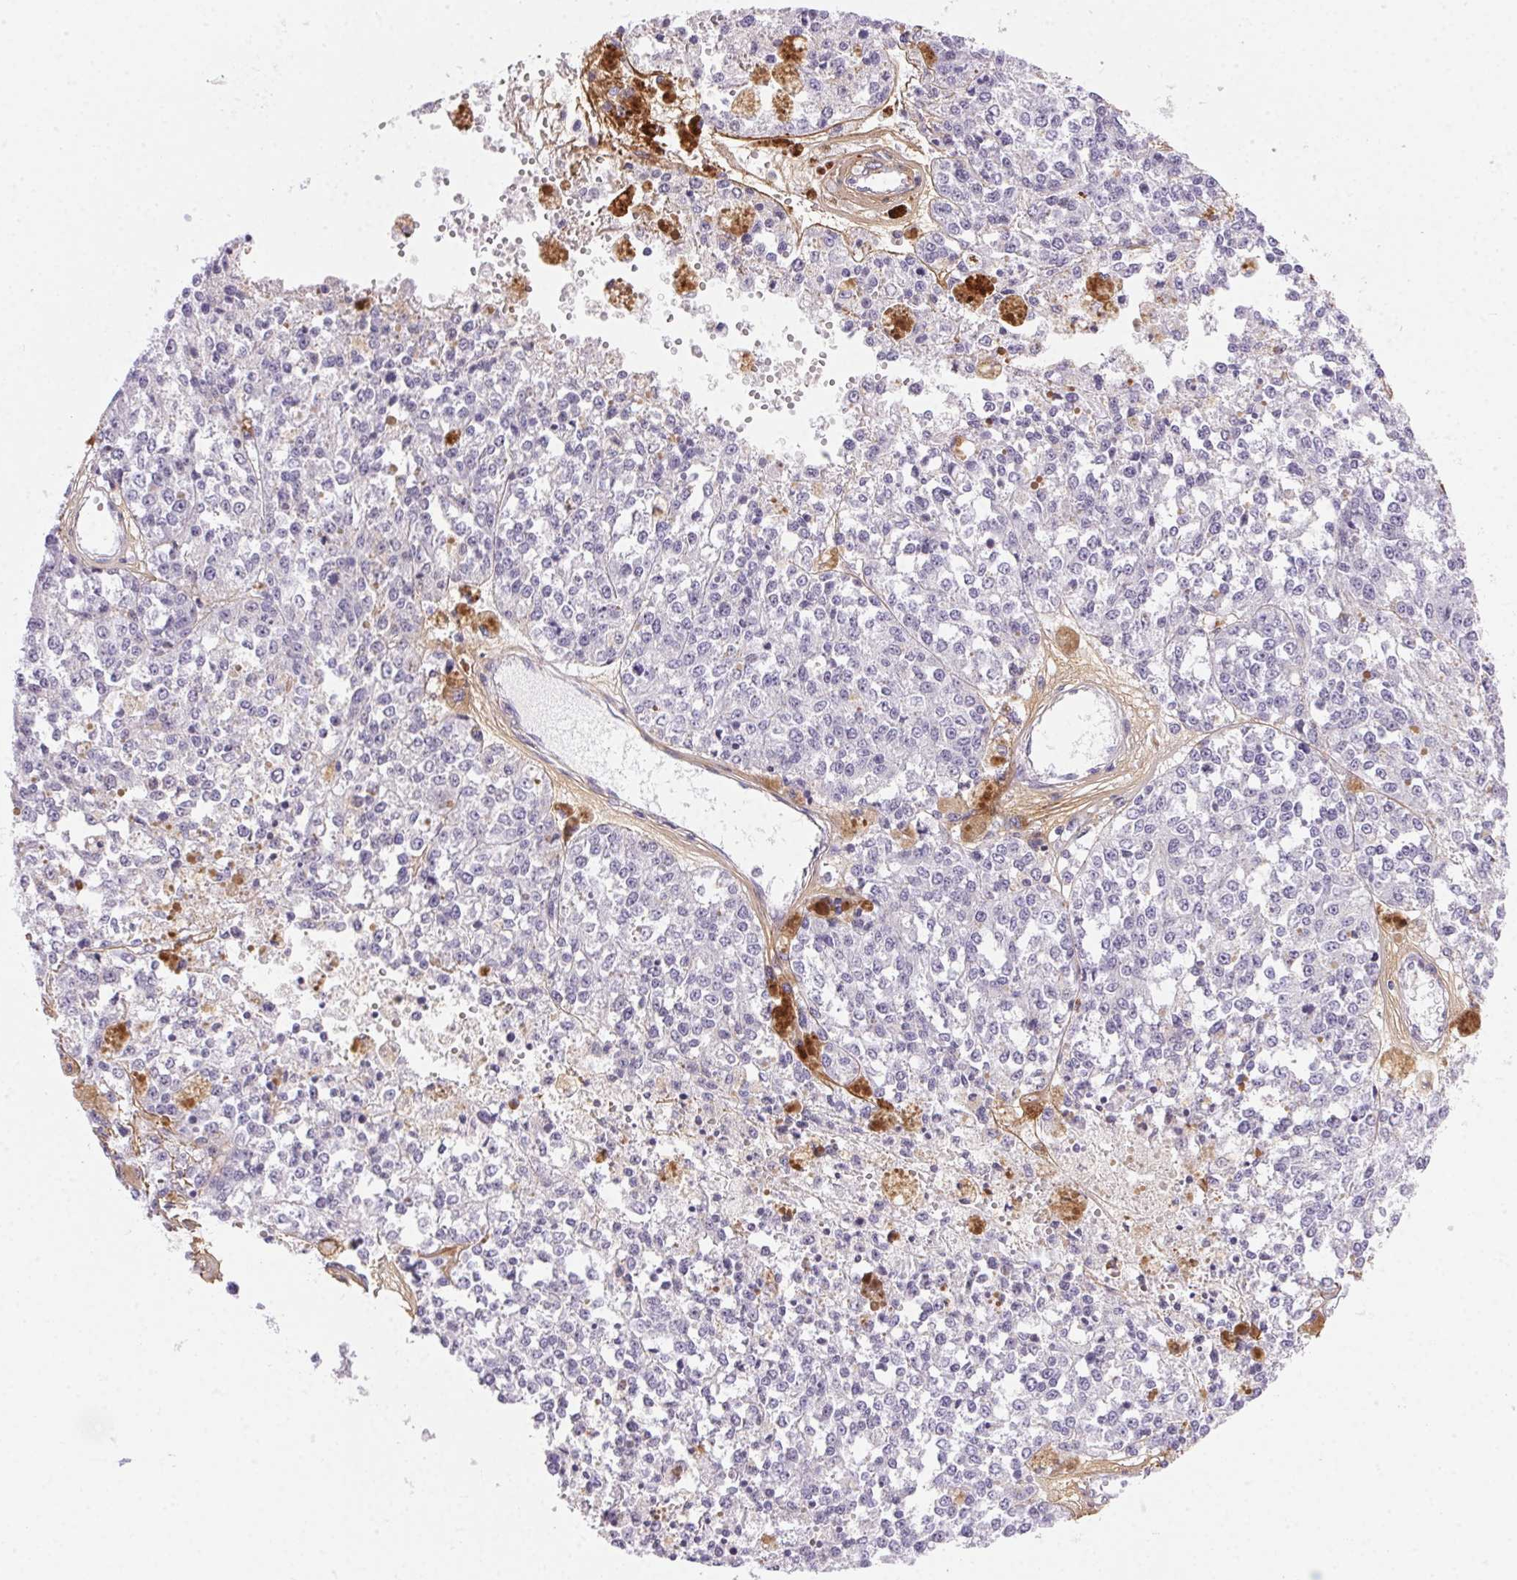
{"staining": {"intensity": "negative", "quantity": "none", "location": "none"}, "tissue": "melanoma", "cell_type": "Tumor cells", "image_type": "cancer", "snomed": [{"axis": "morphology", "description": "Malignant melanoma, Metastatic site"}, {"axis": "topography", "description": "Lymph node"}], "caption": "The photomicrograph shows no significant staining in tumor cells of melanoma. (DAB (3,3'-diaminobenzidine) immunohistochemistry, high magnification).", "gene": "PDZD2", "patient": {"sex": "female", "age": 64}}